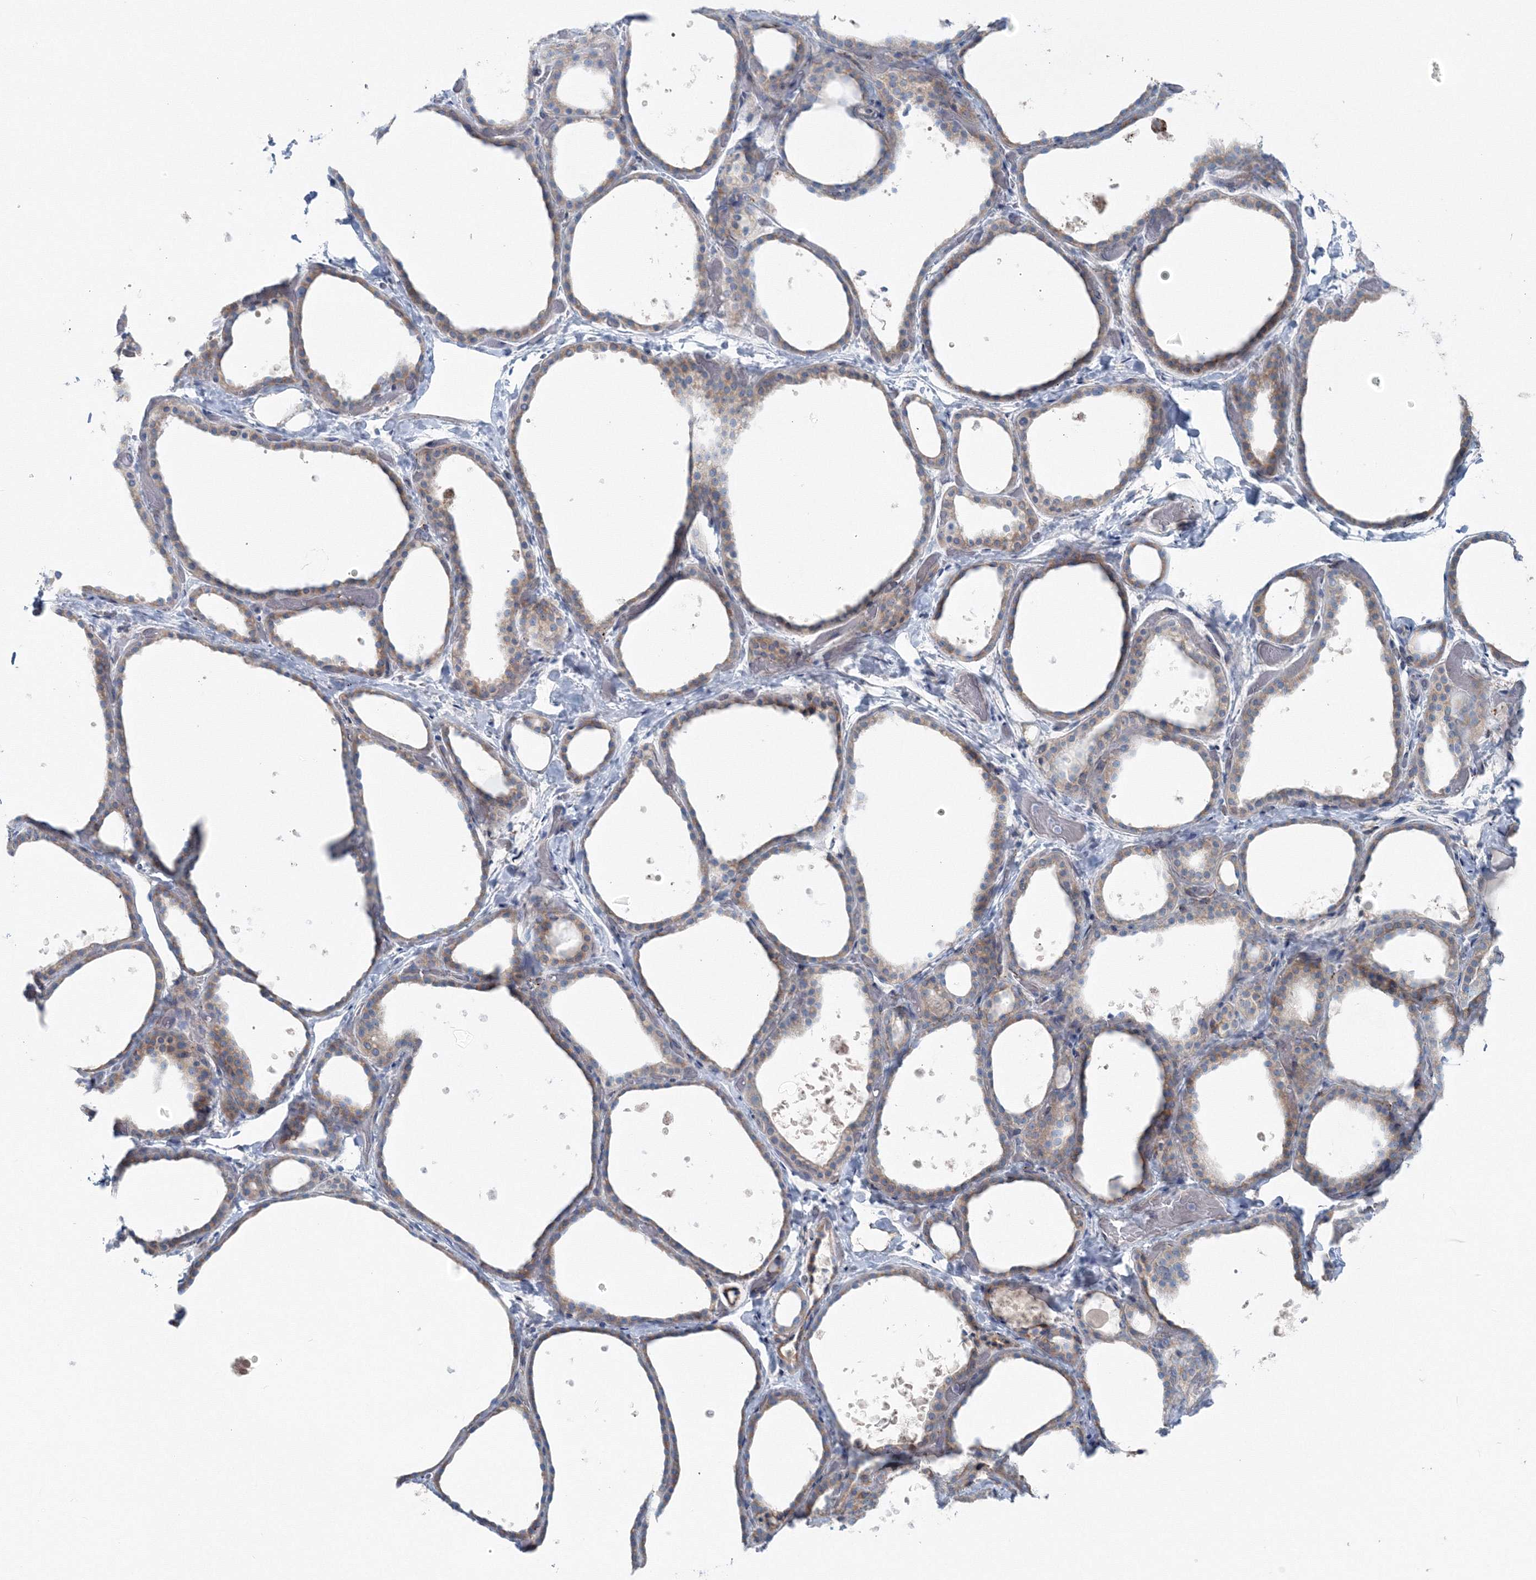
{"staining": {"intensity": "weak", "quantity": "25%-75%", "location": "cytoplasmic/membranous"}, "tissue": "thyroid gland", "cell_type": "Glandular cells", "image_type": "normal", "snomed": [{"axis": "morphology", "description": "Normal tissue, NOS"}, {"axis": "topography", "description": "Thyroid gland"}], "caption": "Weak cytoplasmic/membranous protein positivity is appreciated in about 25%-75% of glandular cells in thyroid gland. Using DAB (3,3'-diaminobenzidine) (brown) and hematoxylin (blue) stains, captured at high magnification using brightfield microscopy.", "gene": "ENSG00000285283", "patient": {"sex": "female", "age": 44}}